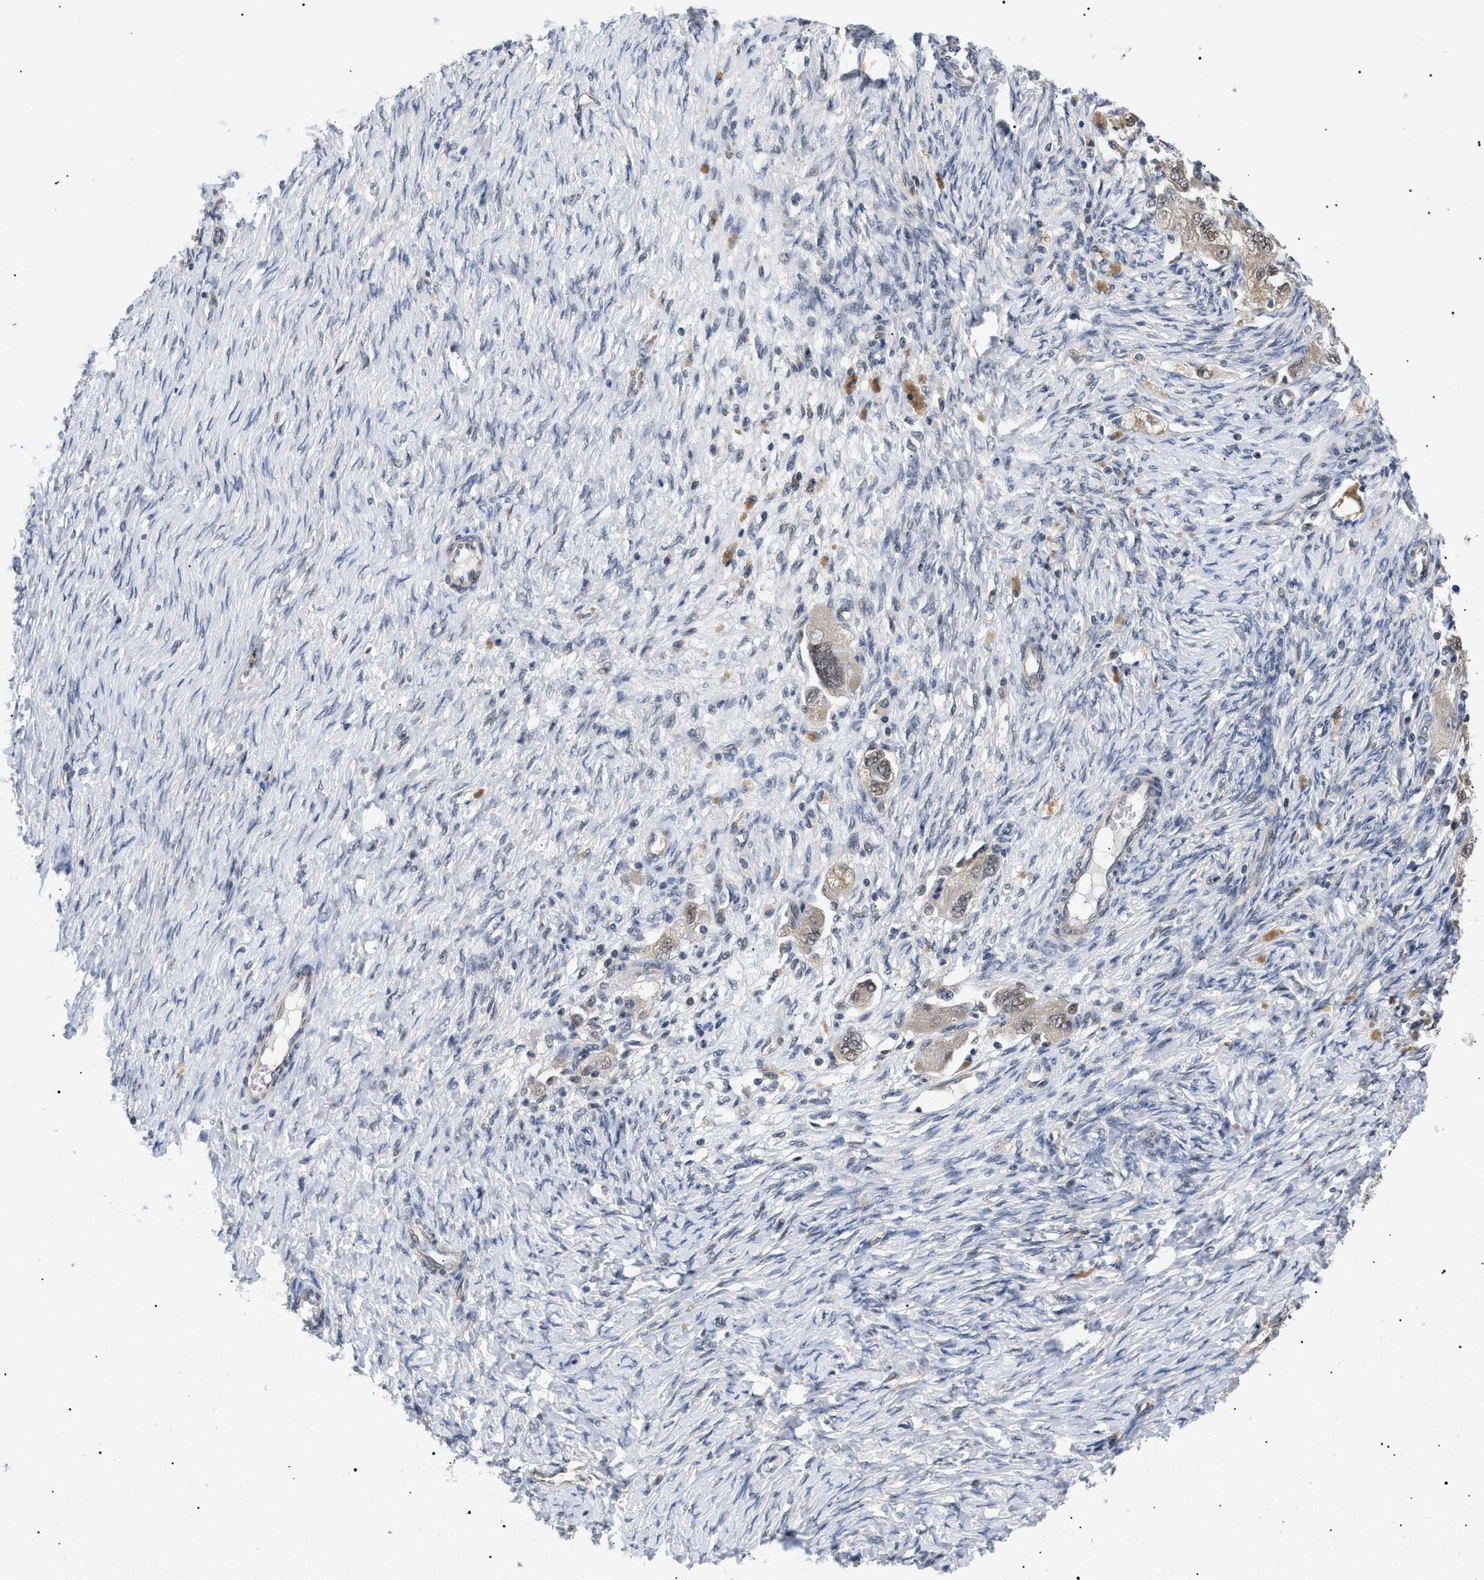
{"staining": {"intensity": "moderate", "quantity": ">75%", "location": "cytoplasmic/membranous,nuclear"}, "tissue": "ovarian cancer", "cell_type": "Tumor cells", "image_type": "cancer", "snomed": [{"axis": "morphology", "description": "Carcinoma, NOS"}, {"axis": "morphology", "description": "Cystadenocarcinoma, serous, NOS"}, {"axis": "topography", "description": "Ovary"}], "caption": "A medium amount of moderate cytoplasmic/membranous and nuclear positivity is present in about >75% of tumor cells in ovarian cancer tissue. (brown staining indicates protein expression, while blue staining denotes nuclei).", "gene": "GARRE1", "patient": {"sex": "female", "age": 69}}